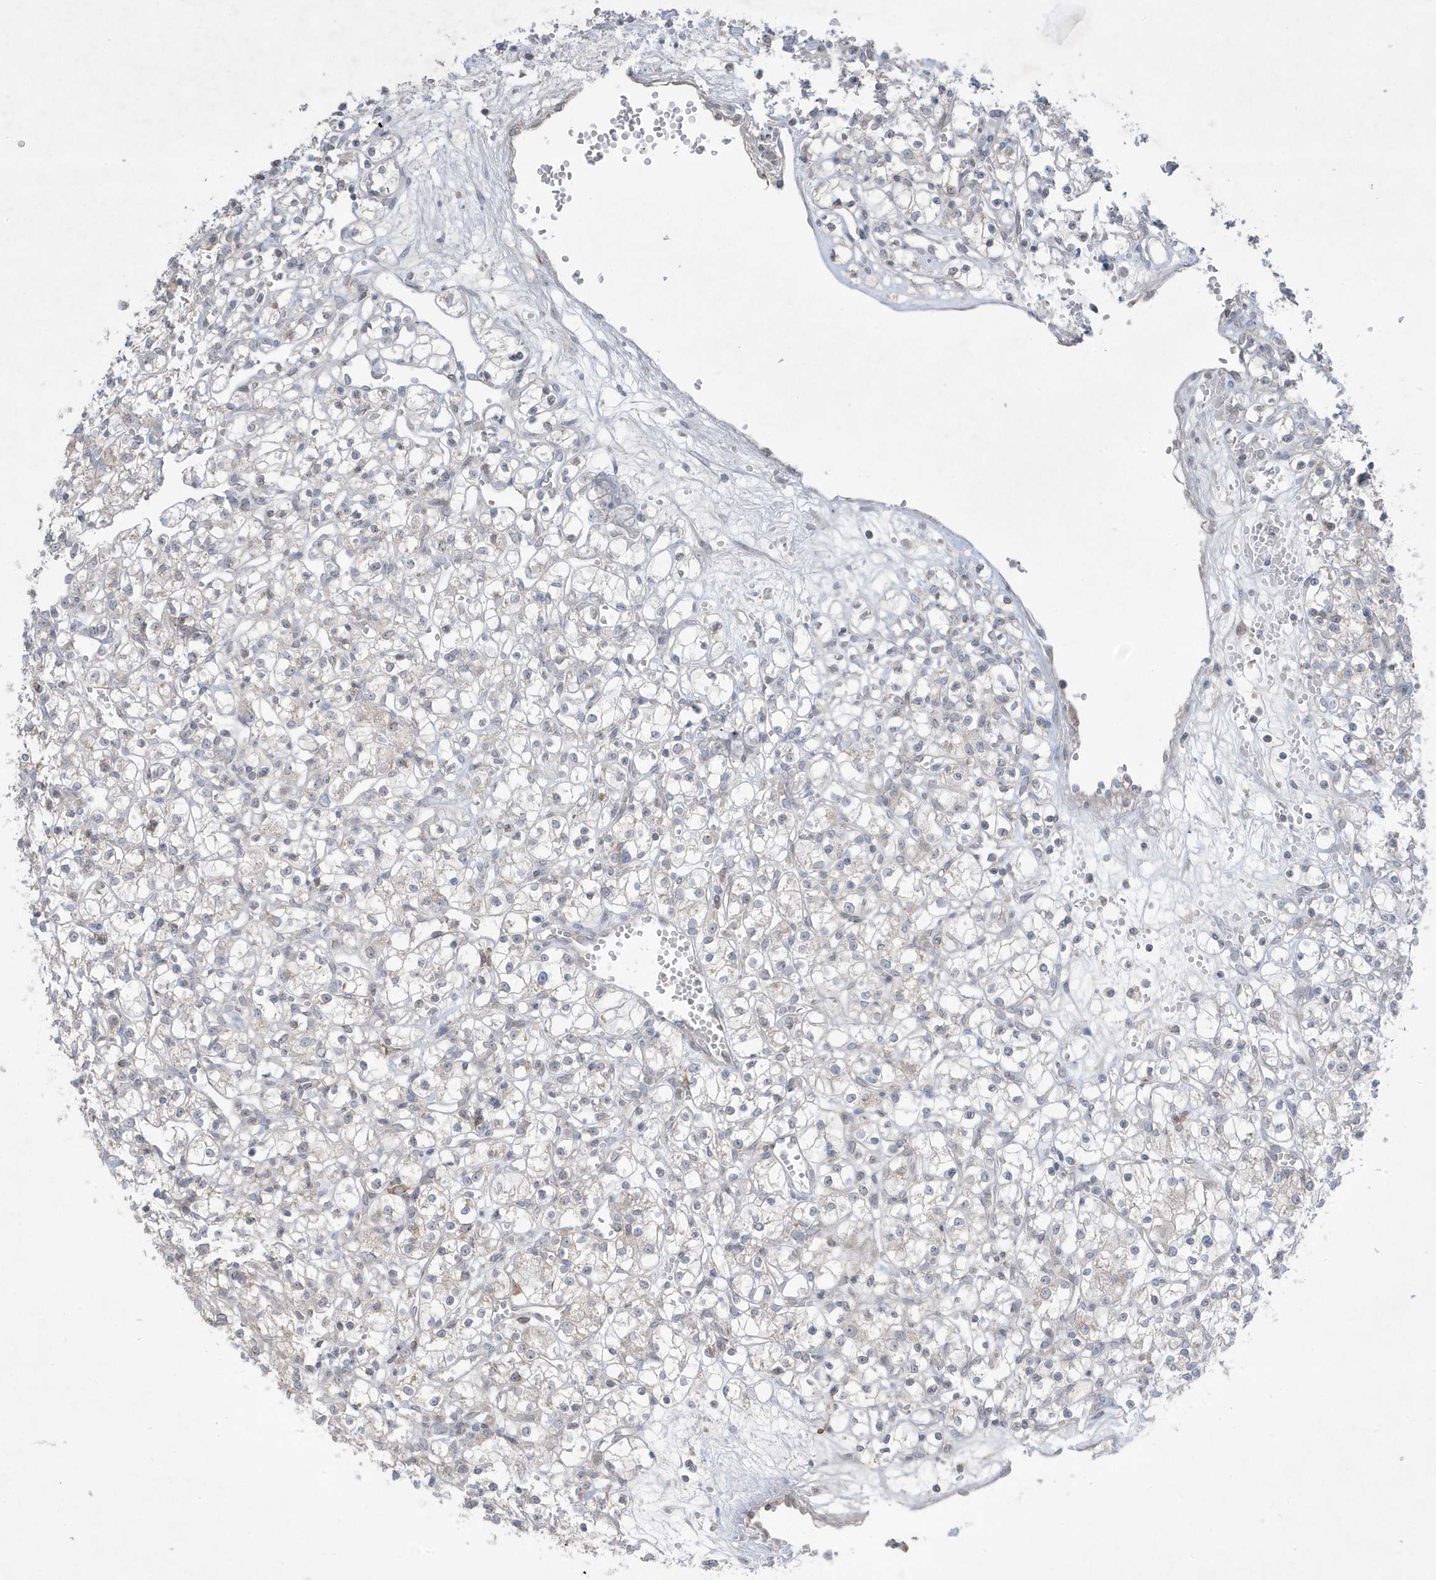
{"staining": {"intensity": "negative", "quantity": "none", "location": "none"}, "tissue": "renal cancer", "cell_type": "Tumor cells", "image_type": "cancer", "snomed": [{"axis": "morphology", "description": "Adenocarcinoma, NOS"}, {"axis": "topography", "description": "Kidney"}], "caption": "Immunohistochemical staining of human adenocarcinoma (renal) reveals no significant staining in tumor cells.", "gene": "FNDC1", "patient": {"sex": "female", "age": 59}}